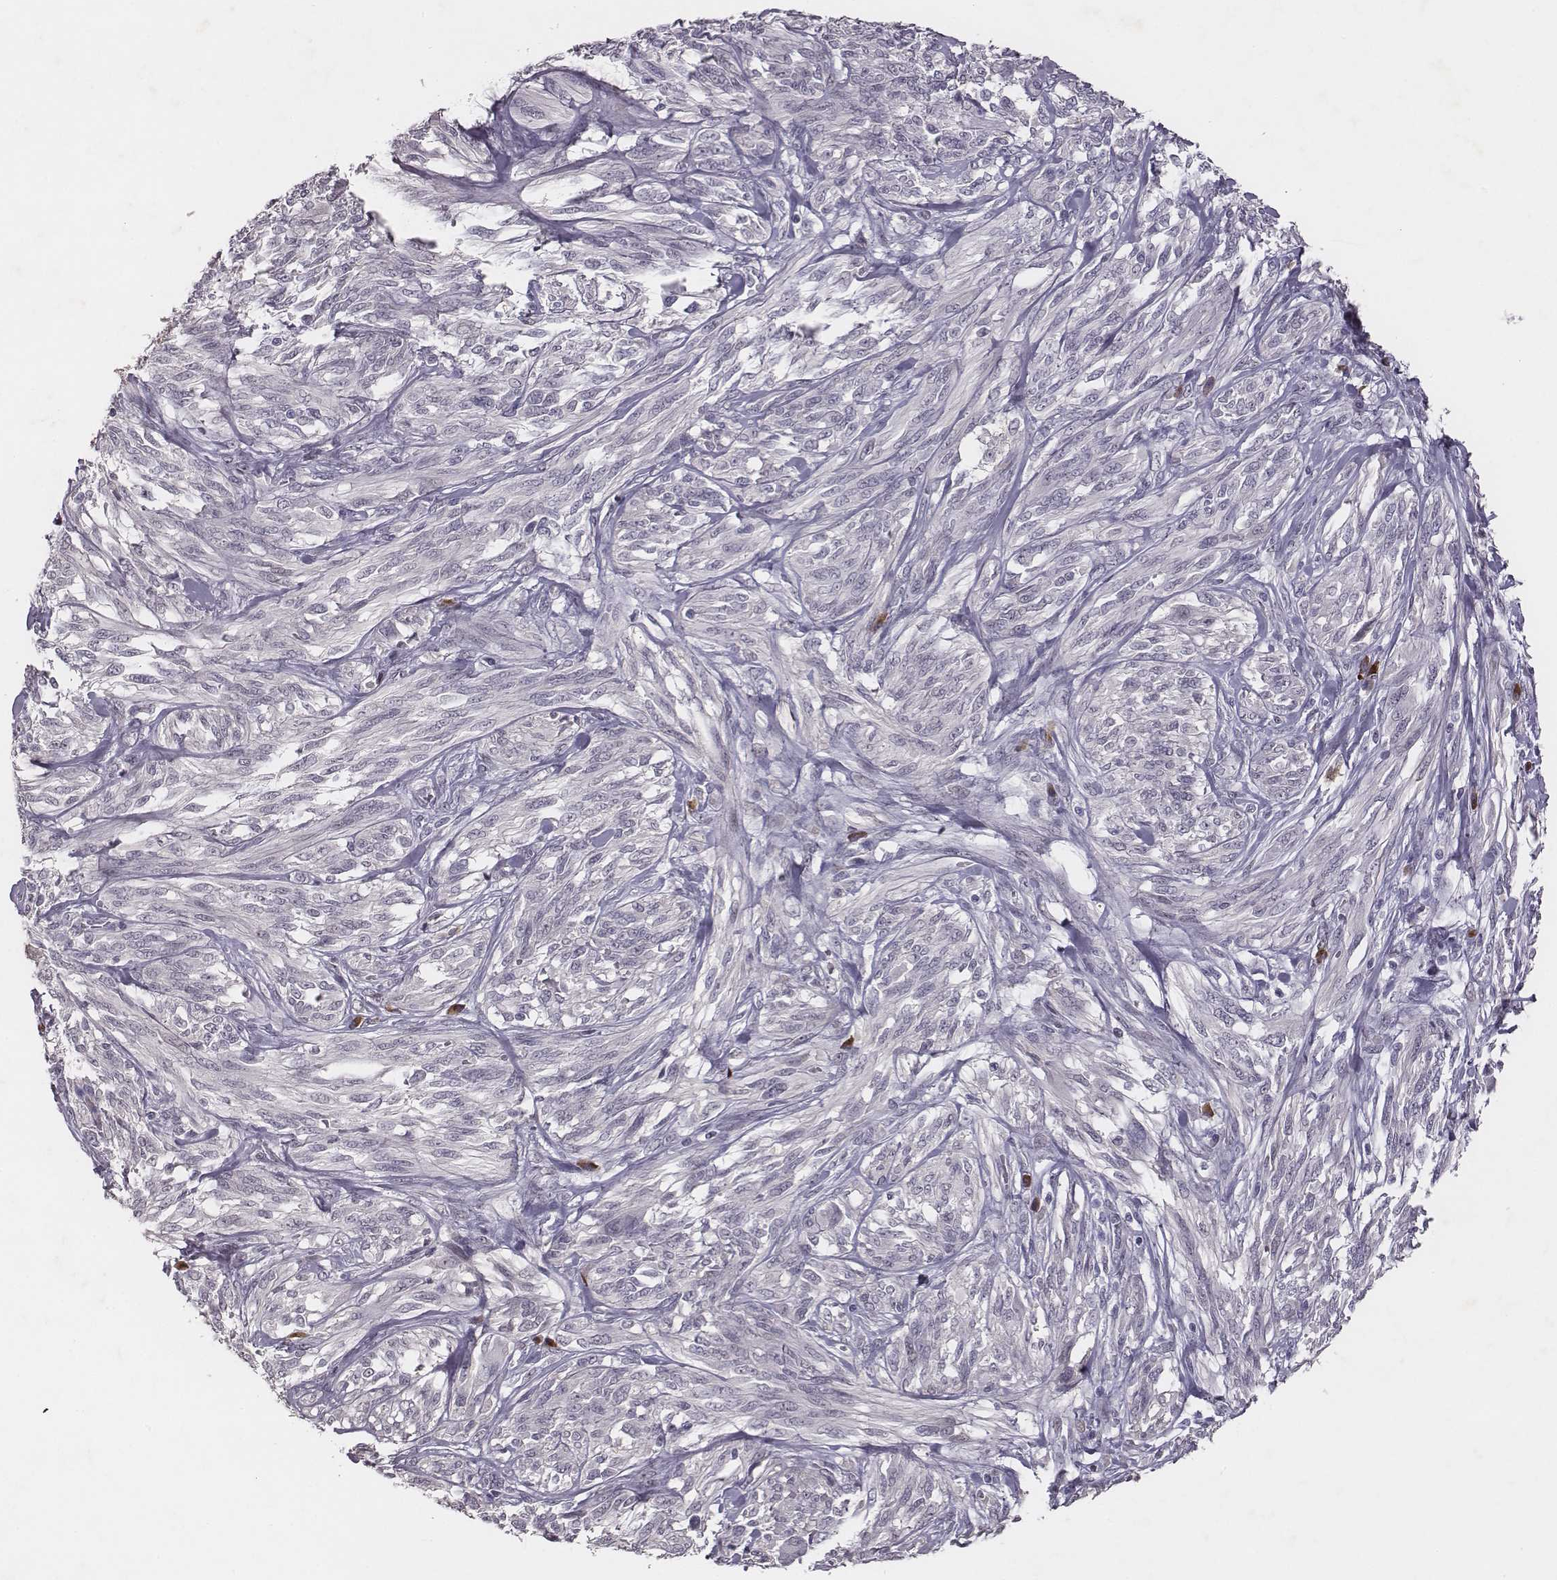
{"staining": {"intensity": "negative", "quantity": "none", "location": "none"}, "tissue": "melanoma", "cell_type": "Tumor cells", "image_type": "cancer", "snomed": [{"axis": "morphology", "description": "Malignant melanoma, NOS"}, {"axis": "topography", "description": "Skin"}], "caption": "High power microscopy photomicrograph of an immunohistochemistry micrograph of melanoma, revealing no significant staining in tumor cells.", "gene": "SLC22A6", "patient": {"sex": "female", "age": 91}}